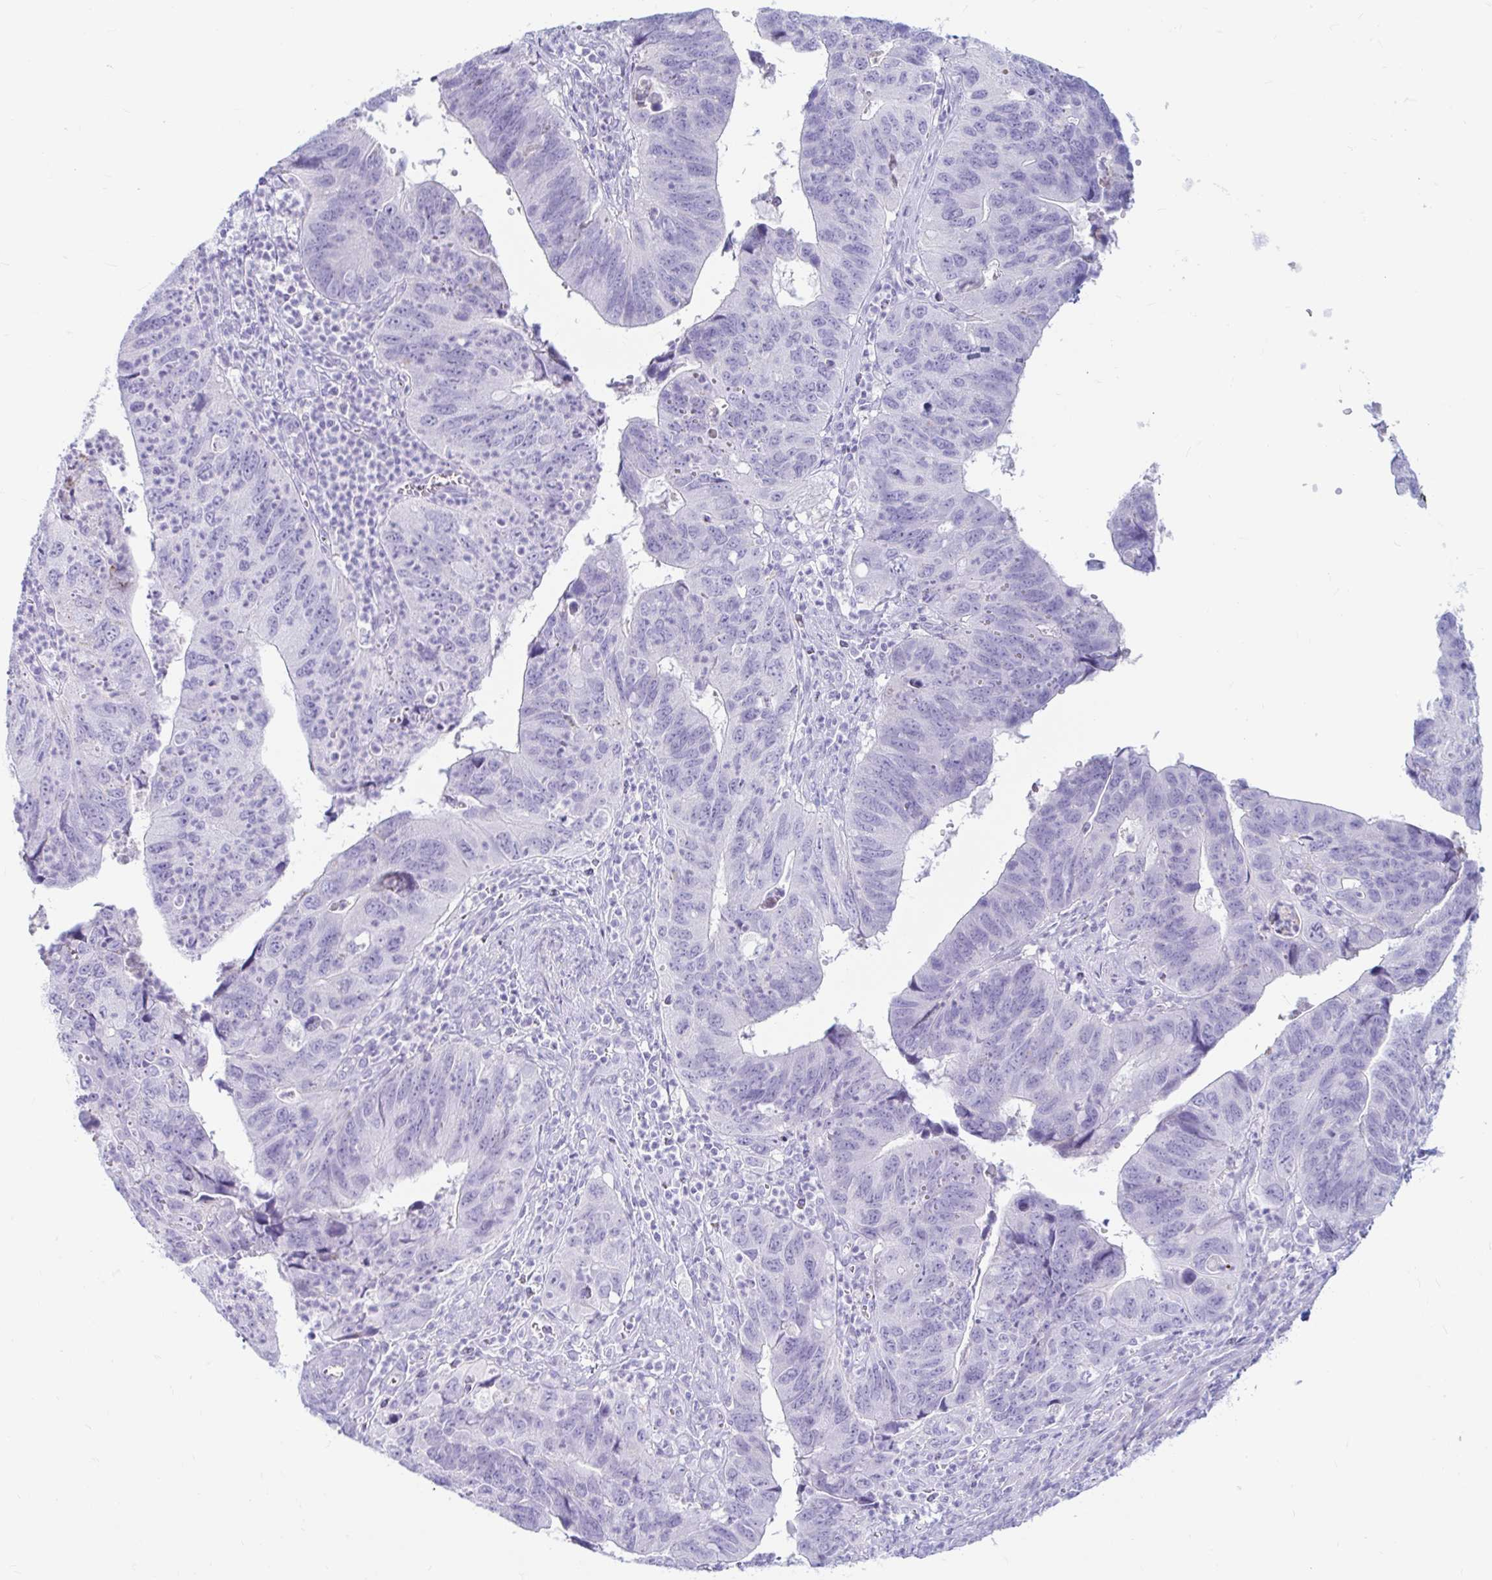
{"staining": {"intensity": "negative", "quantity": "none", "location": "none"}, "tissue": "stomach cancer", "cell_type": "Tumor cells", "image_type": "cancer", "snomed": [{"axis": "morphology", "description": "Adenocarcinoma, NOS"}, {"axis": "topography", "description": "Stomach"}], "caption": "Human adenocarcinoma (stomach) stained for a protein using immunohistochemistry exhibits no staining in tumor cells.", "gene": "ERICH6", "patient": {"sex": "male", "age": 59}}